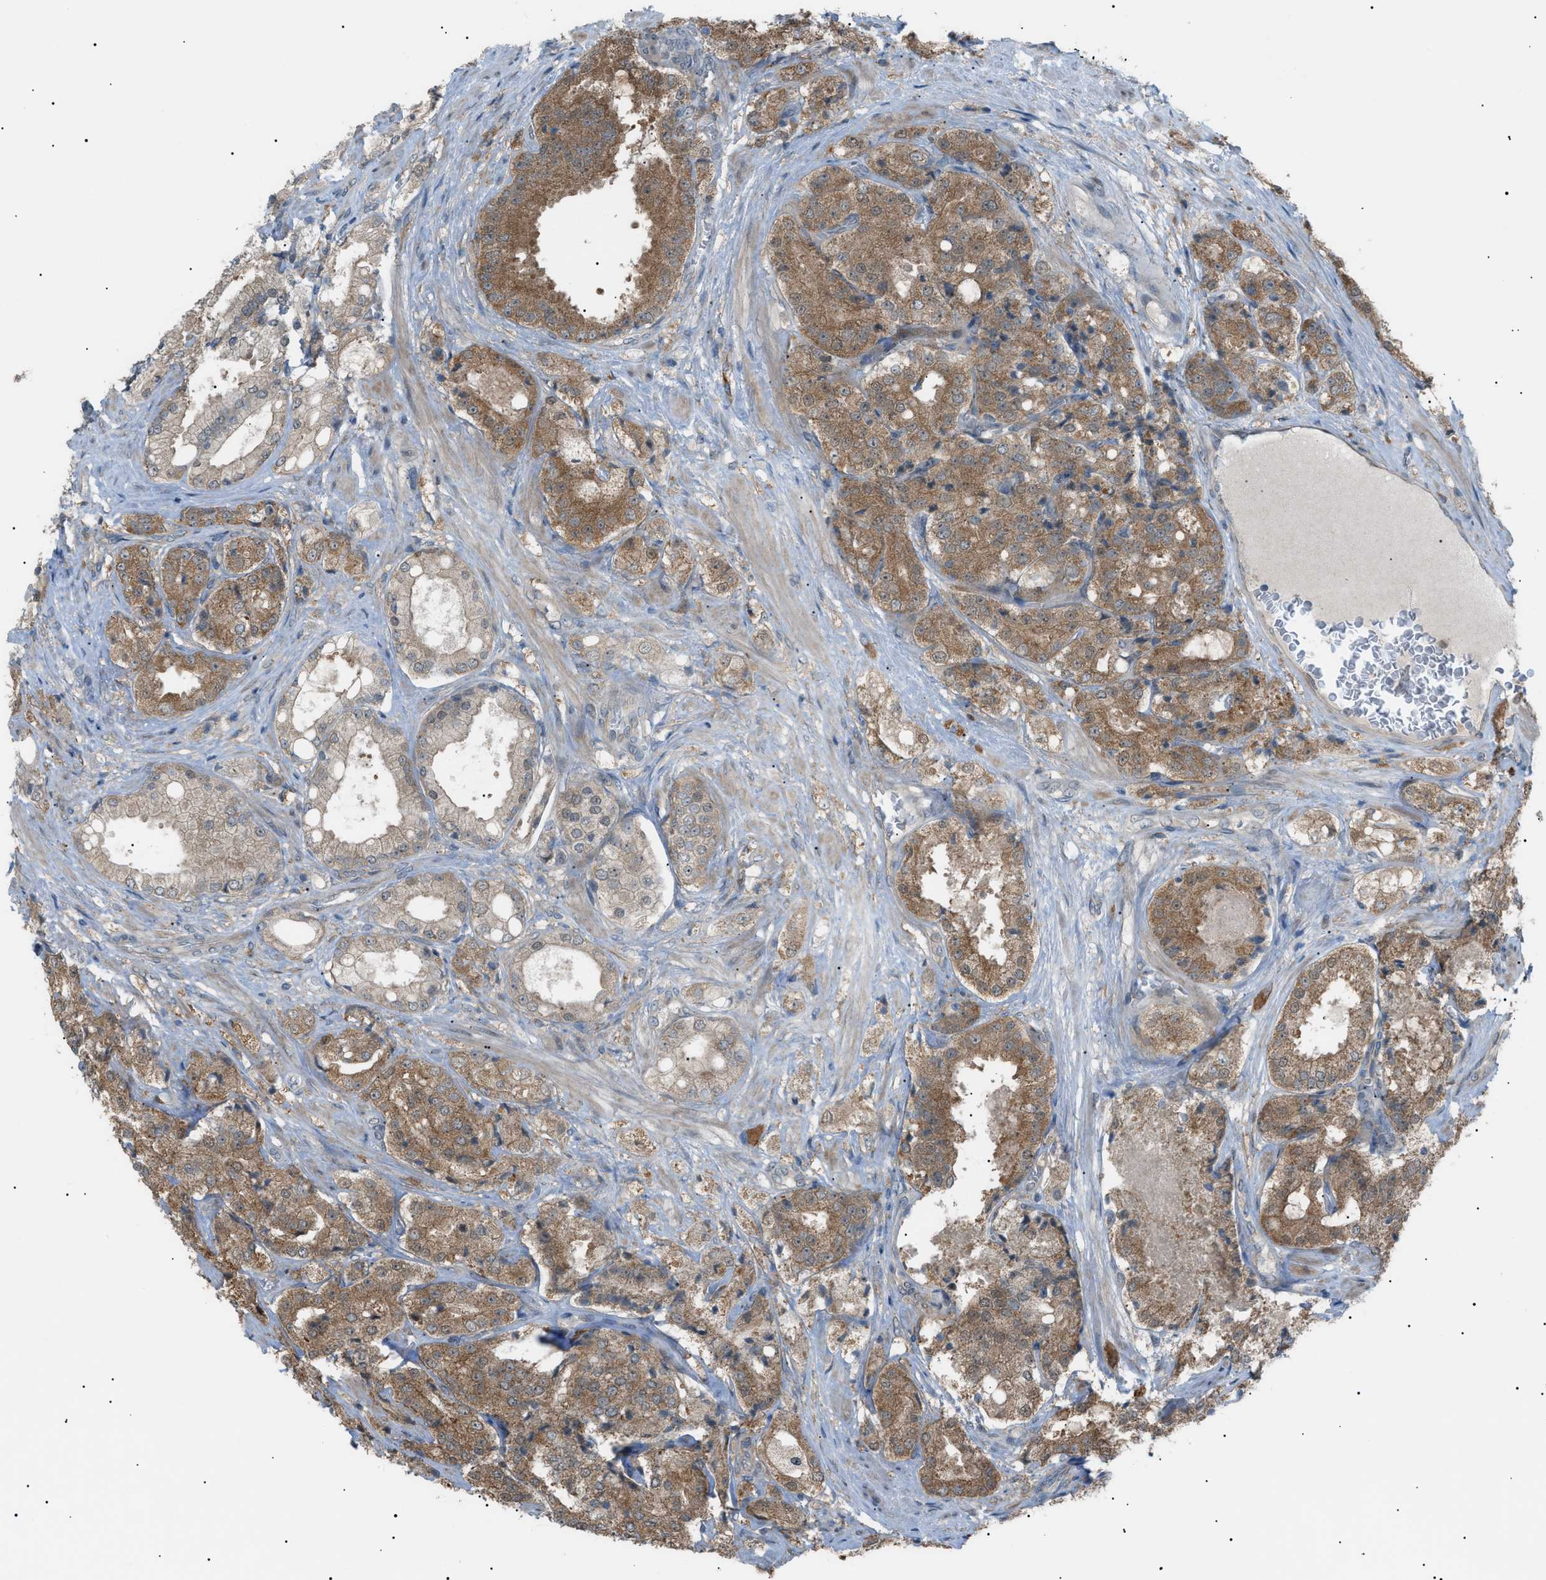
{"staining": {"intensity": "moderate", "quantity": ">75%", "location": "cytoplasmic/membranous"}, "tissue": "prostate cancer", "cell_type": "Tumor cells", "image_type": "cancer", "snomed": [{"axis": "morphology", "description": "Adenocarcinoma, High grade"}, {"axis": "topography", "description": "Prostate"}], "caption": "IHC micrograph of neoplastic tissue: human prostate high-grade adenocarcinoma stained using IHC demonstrates medium levels of moderate protein expression localized specifically in the cytoplasmic/membranous of tumor cells, appearing as a cytoplasmic/membranous brown color.", "gene": "LPIN2", "patient": {"sex": "male", "age": 65}}